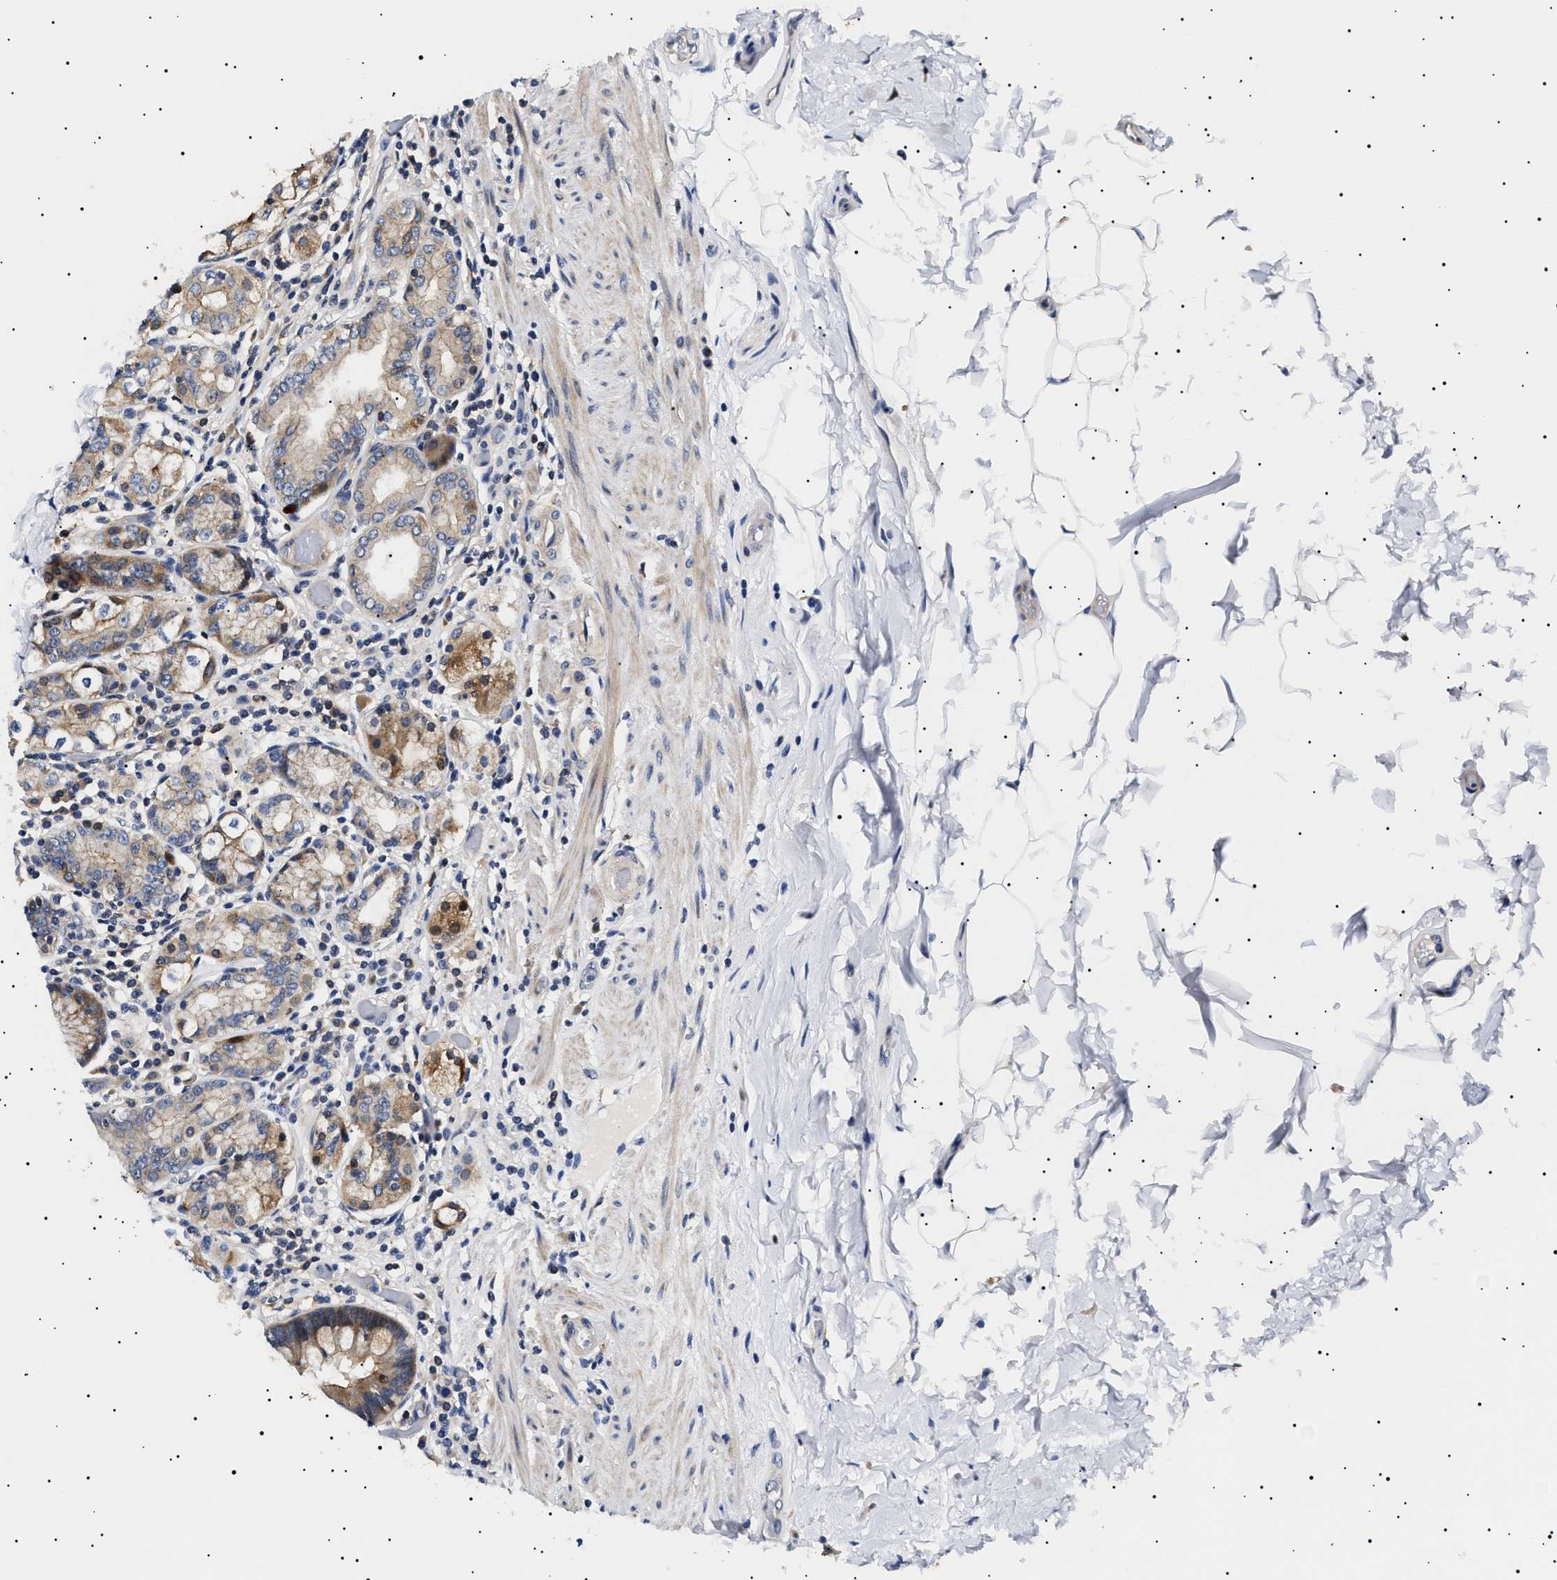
{"staining": {"intensity": "strong", "quantity": "25%-75%", "location": "cytoplasmic/membranous"}, "tissue": "stomach", "cell_type": "Glandular cells", "image_type": "normal", "snomed": [{"axis": "morphology", "description": "Normal tissue, NOS"}, {"axis": "topography", "description": "Stomach, lower"}], "caption": "Brown immunohistochemical staining in unremarkable stomach demonstrates strong cytoplasmic/membranous staining in about 25%-75% of glandular cells.", "gene": "SLC4A7", "patient": {"sex": "female", "age": 76}}